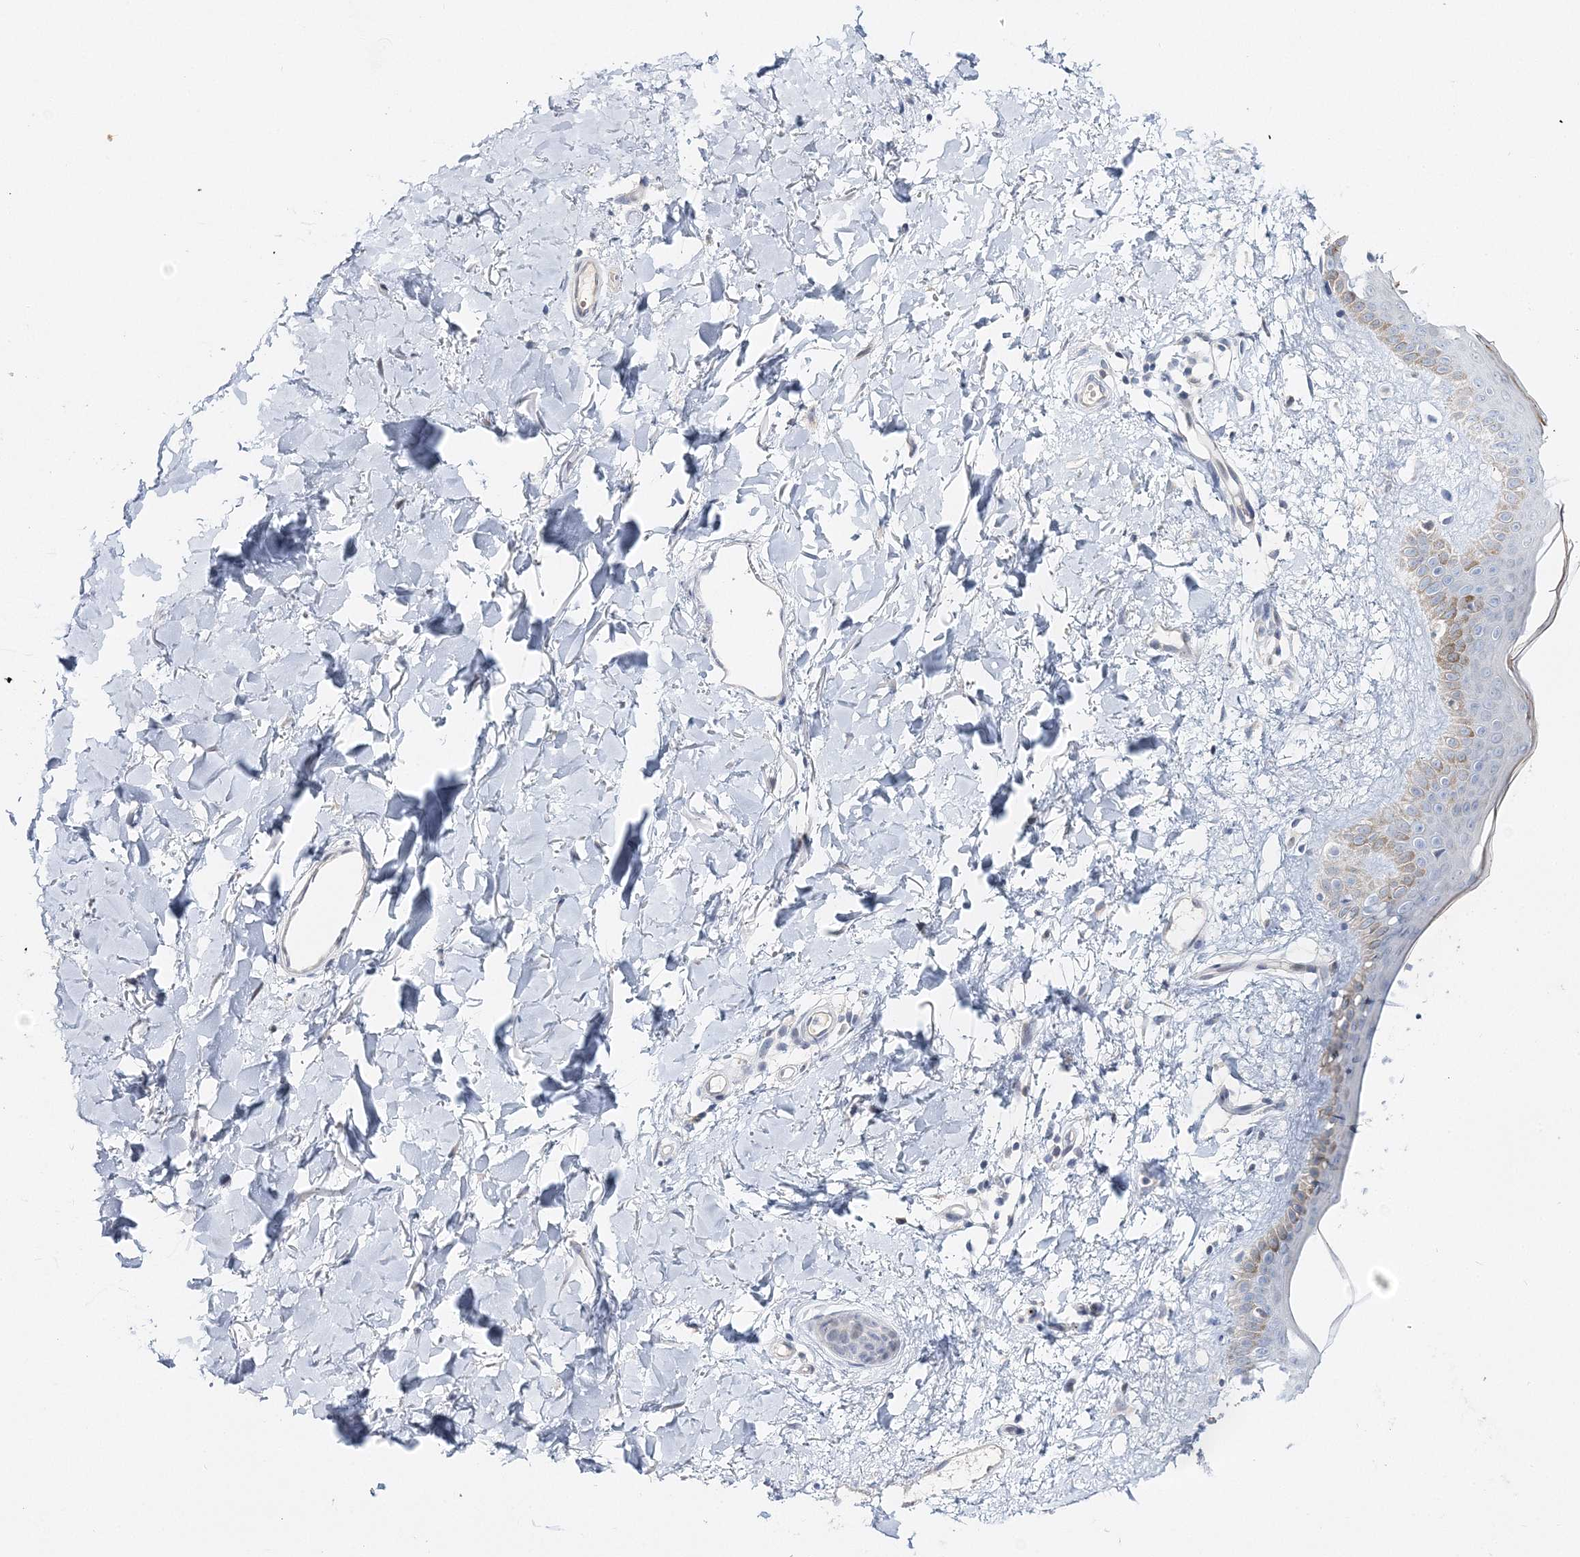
{"staining": {"intensity": "negative", "quantity": "none", "location": "none"}, "tissue": "skin", "cell_type": "Fibroblasts", "image_type": "normal", "snomed": [{"axis": "morphology", "description": "Normal tissue, NOS"}, {"axis": "topography", "description": "Skin"}], "caption": "The image reveals no staining of fibroblasts in normal skin.", "gene": "MYOZ2", "patient": {"sex": "female", "age": 58}}